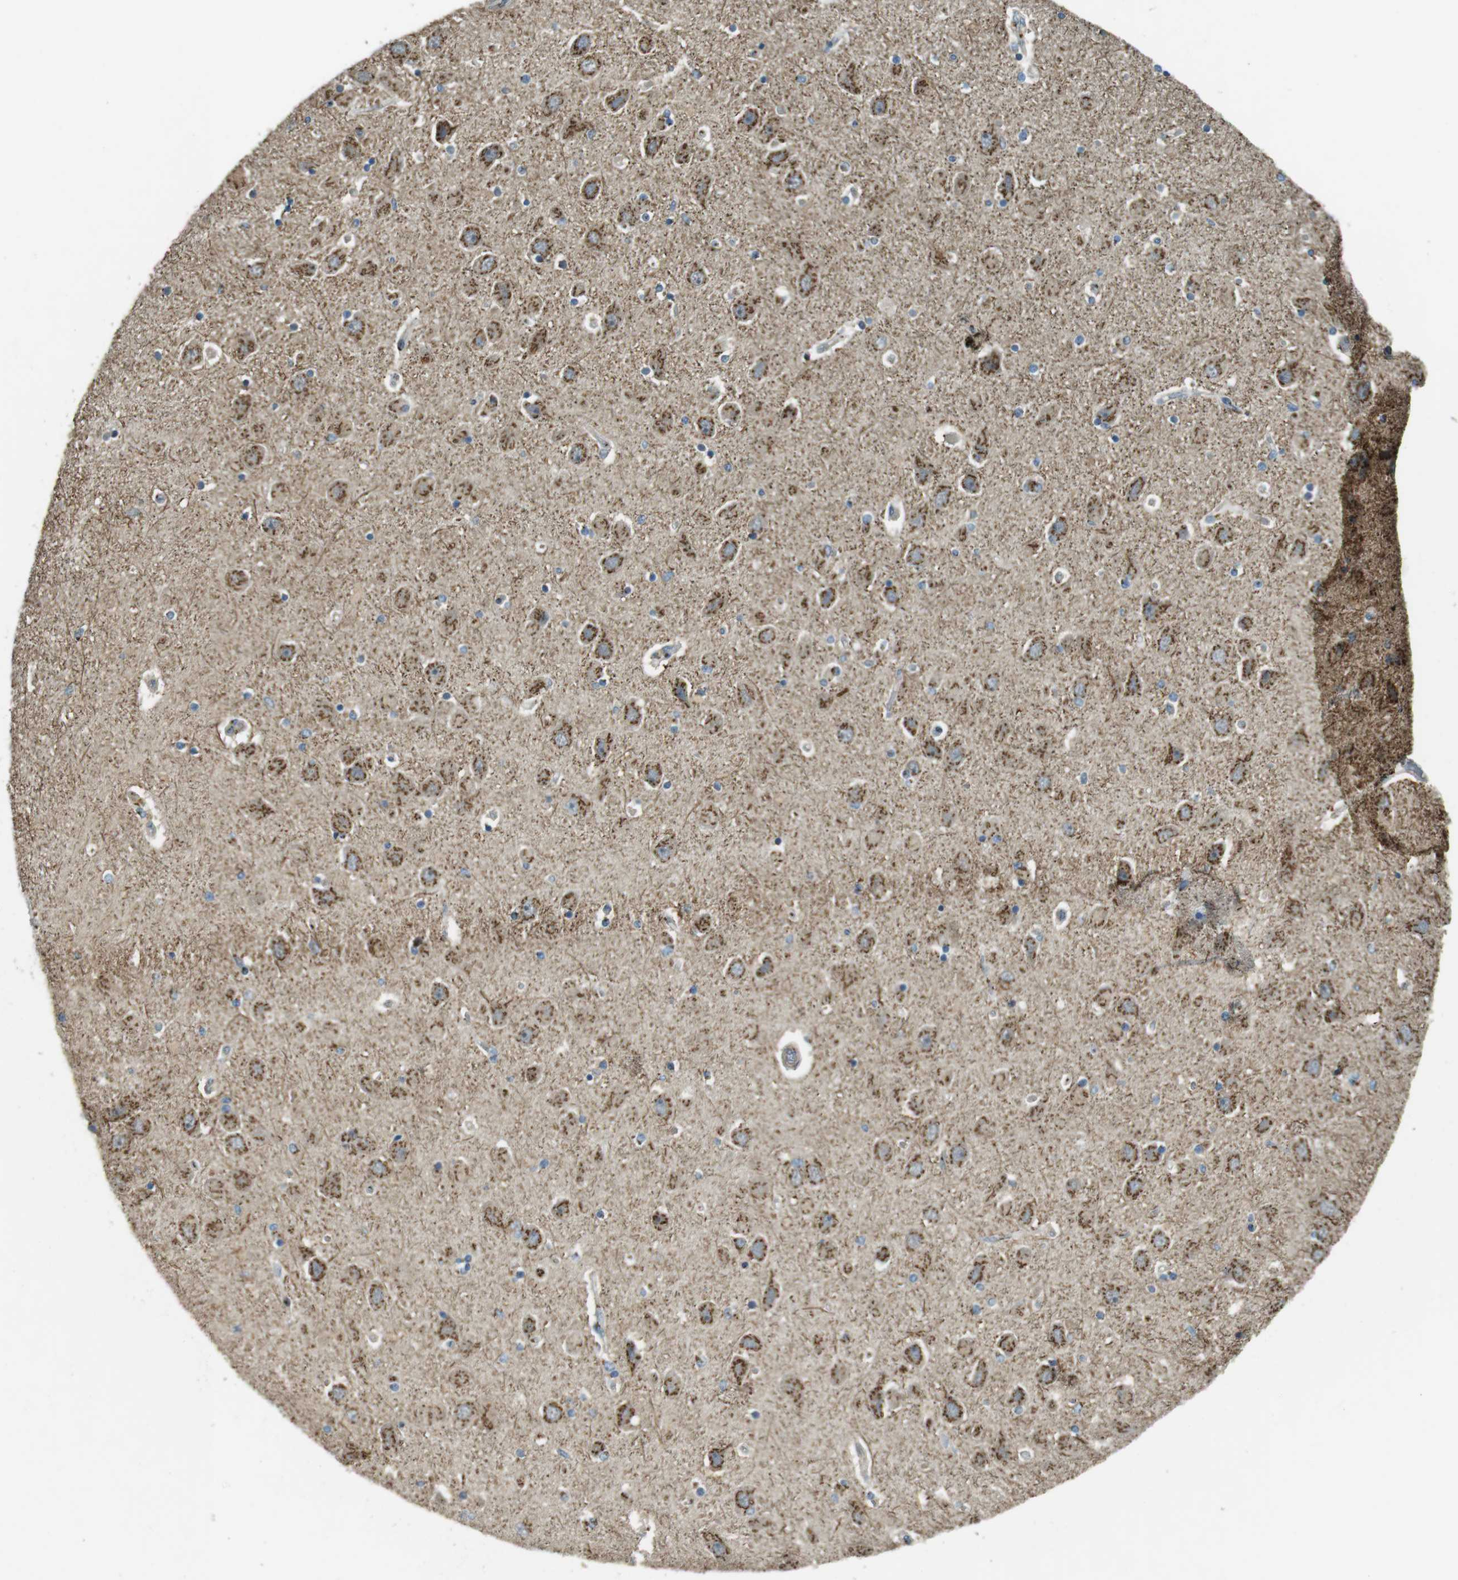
{"staining": {"intensity": "moderate", "quantity": "<25%", "location": "cytoplasmic/membranous"}, "tissue": "hippocampus", "cell_type": "Glial cells", "image_type": "normal", "snomed": [{"axis": "morphology", "description": "Normal tissue, NOS"}, {"axis": "topography", "description": "Hippocampus"}], "caption": "IHC (DAB) staining of unremarkable hippocampus displays moderate cytoplasmic/membranous protein positivity in approximately <25% of glial cells.", "gene": "TMEM115", "patient": {"sex": "female", "age": 54}}